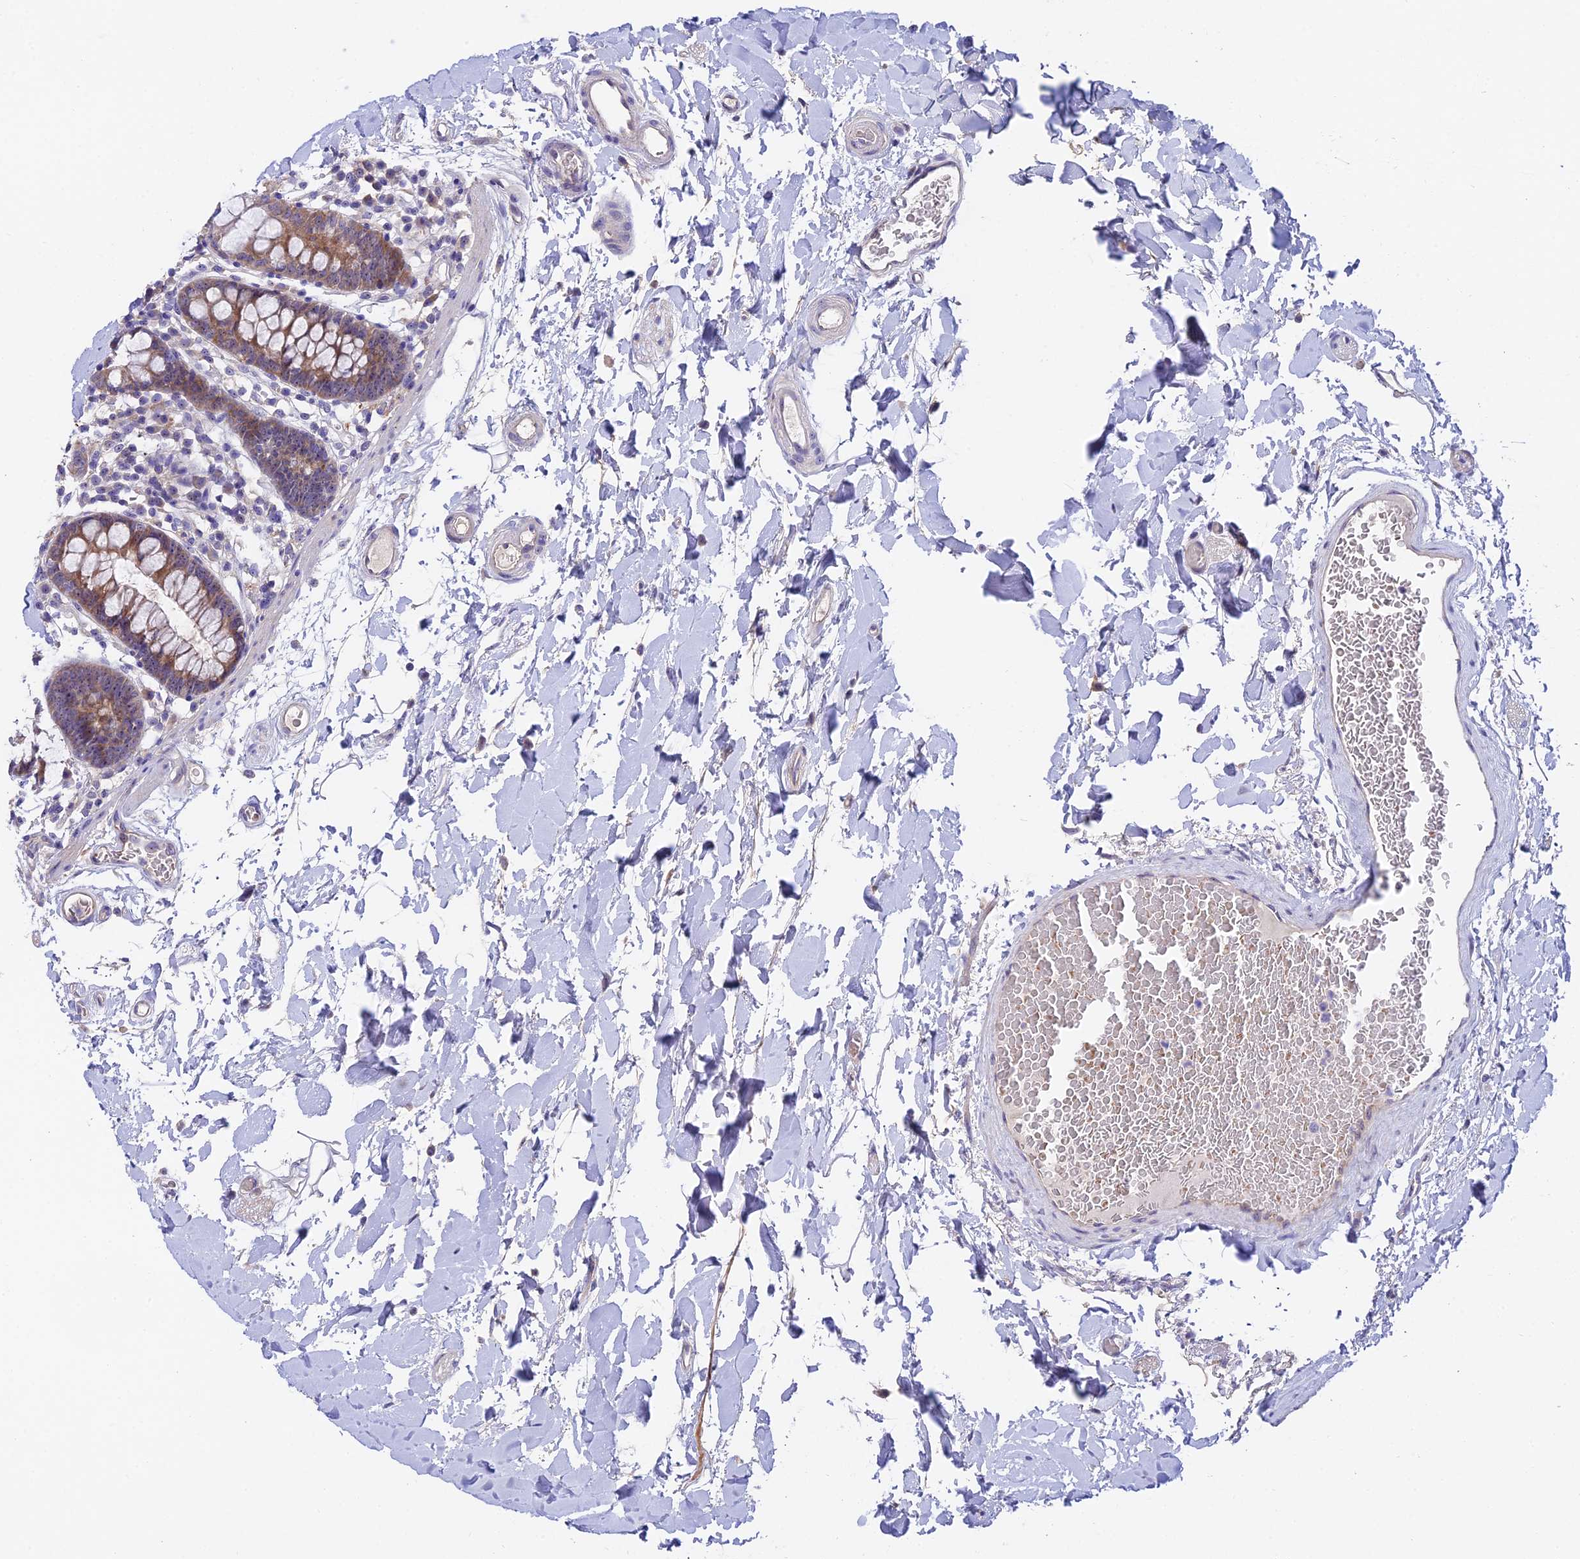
{"staining": {"intensity": "negative", "quantity": "none", "location": "none"}, "tissue": "colon", "cell_type": "Endothelial cells", "image_type": "normal", "snomed": [{"axis": "morphology", "description": "Normal tissue, NOS"}, {"axis": "topography", "description": "Colon"}], "caption": "DAB immunohistochemical staining of unremarkable colon exhibits no significant expression in endothelial cells.", "gene": "DUSP29", "patient": {"sex": "male", "age": 75}}